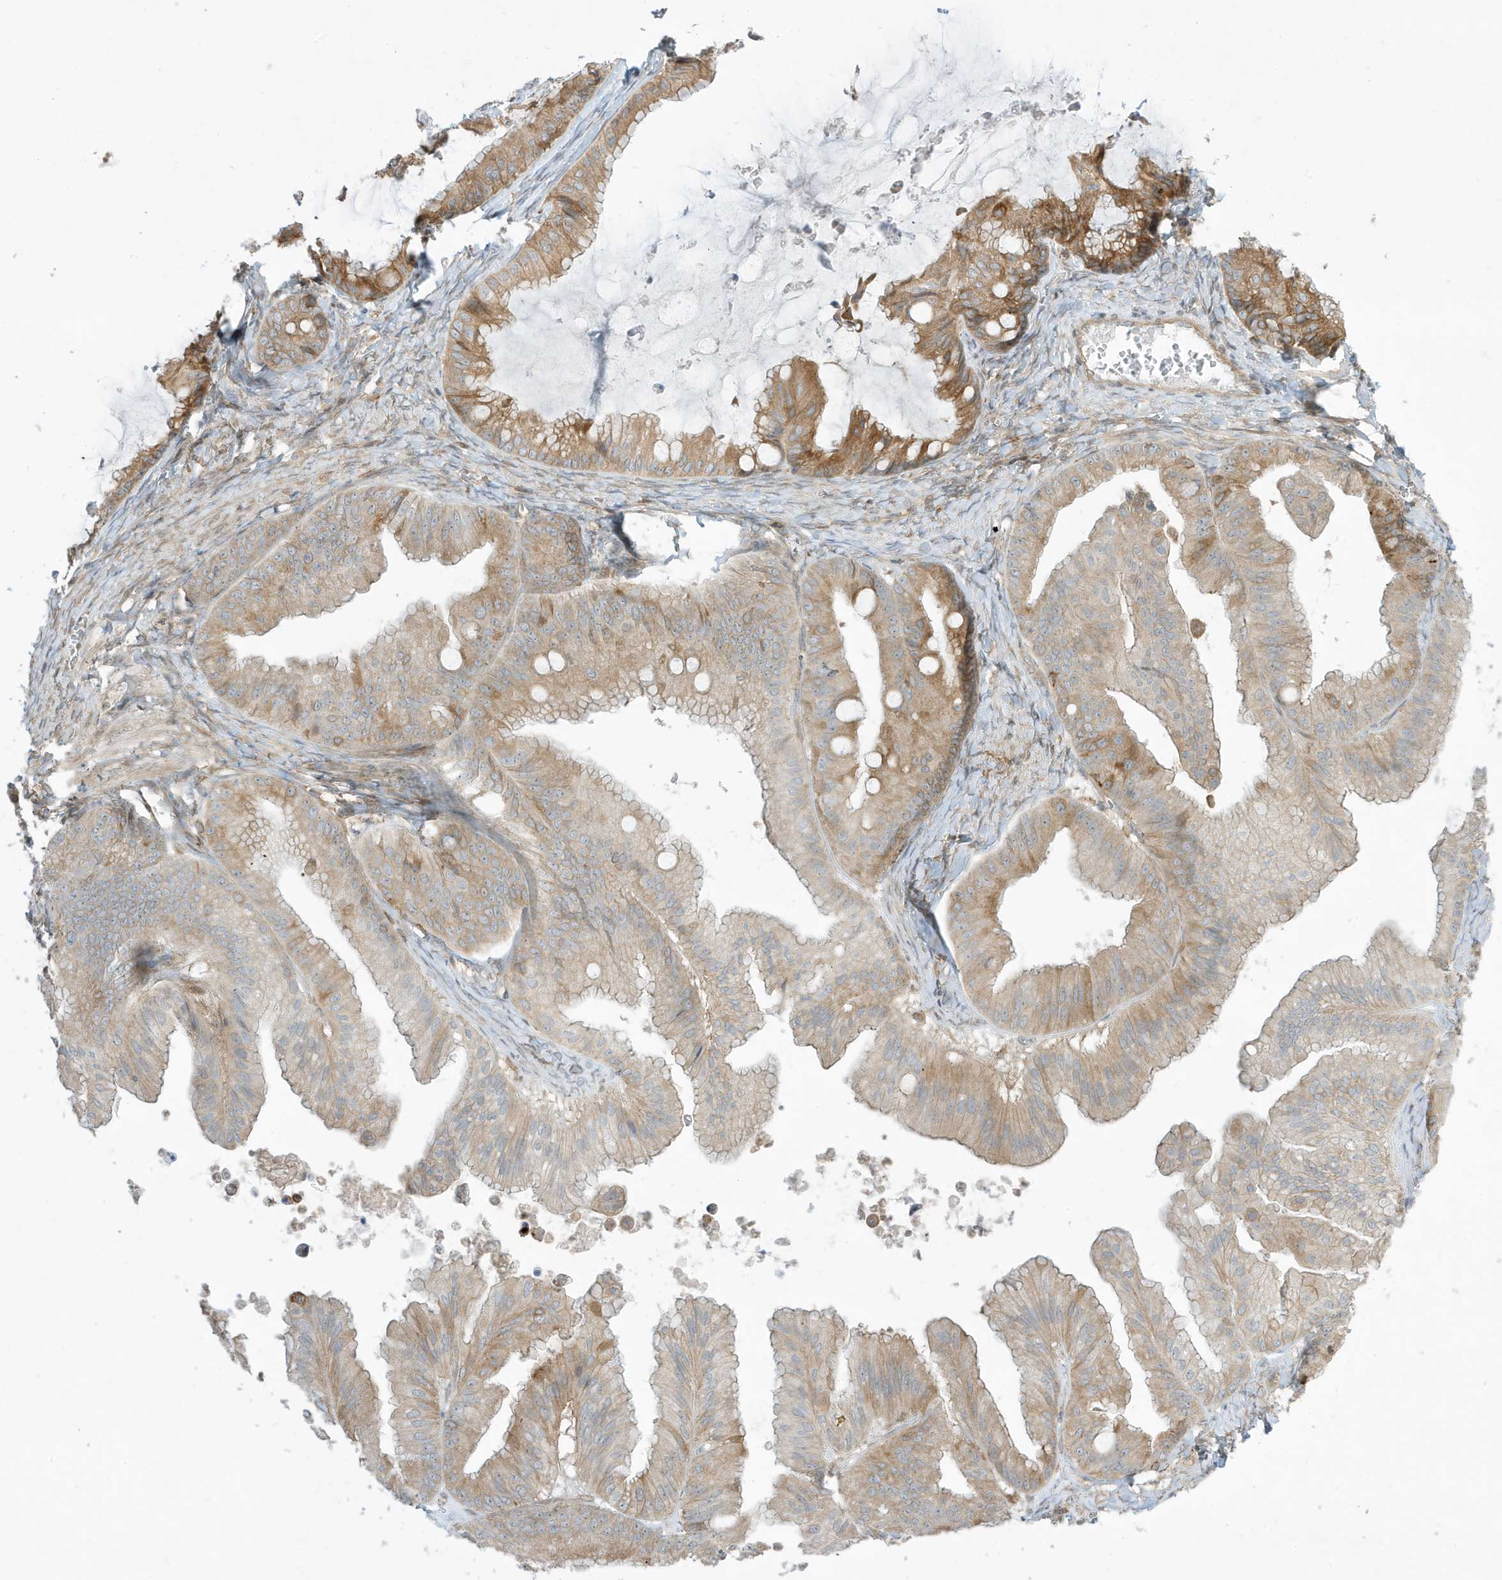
{"staining": {"intensity": "moderate", "quantity": "25%-75%", "location": "cytoplasmic/membranous"}, "tissue": "ovarian cancer", "cell_type": "Tumor cells", "image_type": "cancer", "snomed": [{"axis": "morphology", "description": "Cystadenocarcinoma, mucinous, NOS"}, {"axis": "topography", "description": "Ovary"}], "caption": "A photomicrograph of human mucinous cystadenocarcinoma (ovarian) stained for a protein demonstrates moderate cytoplasmic/membranous brown staining in tumor cells.", "gene": "SCARF2", "patient": {"sex": "female", "age": 71}}